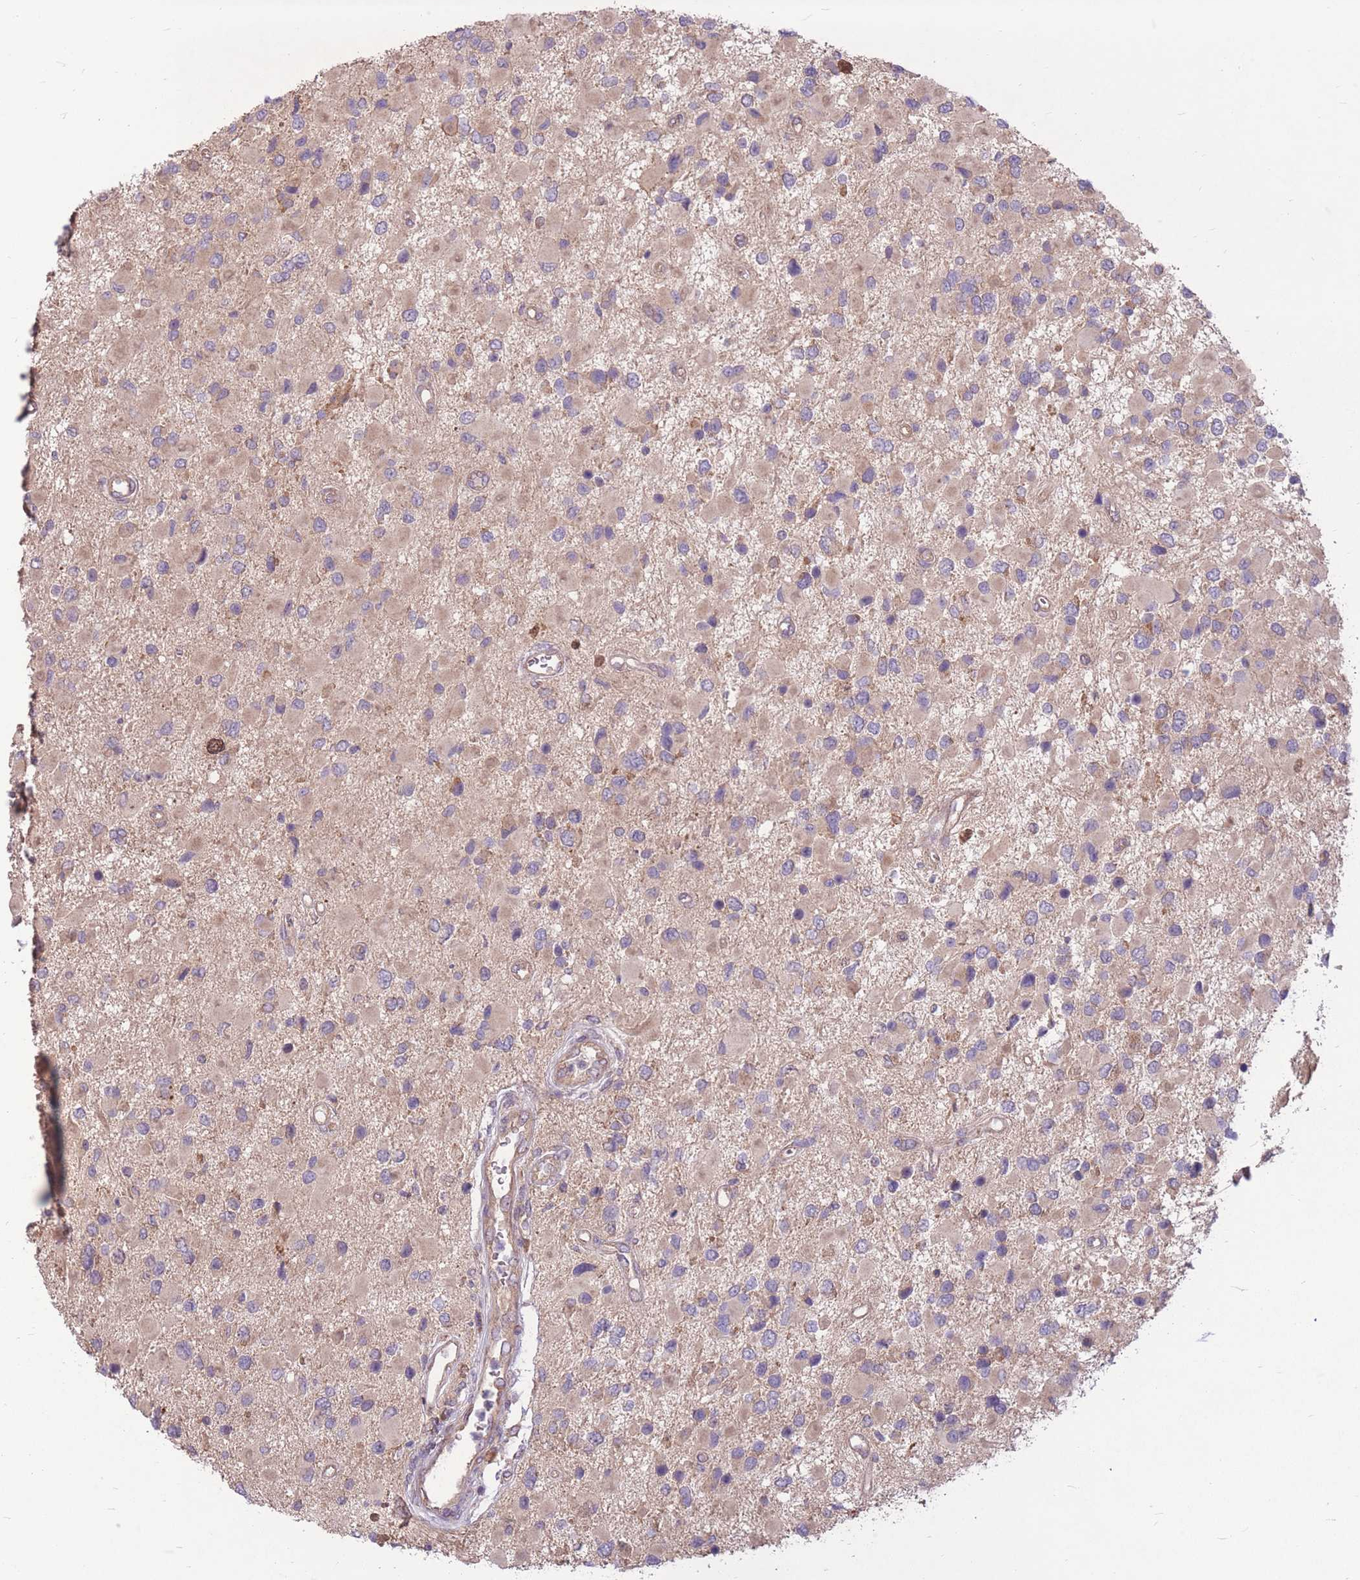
{"staining": {"intensity": "weak", "quantity": "<25%", "location": "cytoplasmic/membranous"}, "tissue": "glioma", "cell_type": "Tumor cells", "image_type": "cancer", "snomed": [{"axis": "morphology", "description": "Glioma, malignant, High grade"}, {"axis": "topography", "description": "Brain"}], "caption": "The immunohistochemistry (IHC) micrograph has no significant positivity in tumor cells of malignant high-grade glioma tissue.", "gene": "GMNN", "patient": {"sex": "male", "age": 53}}